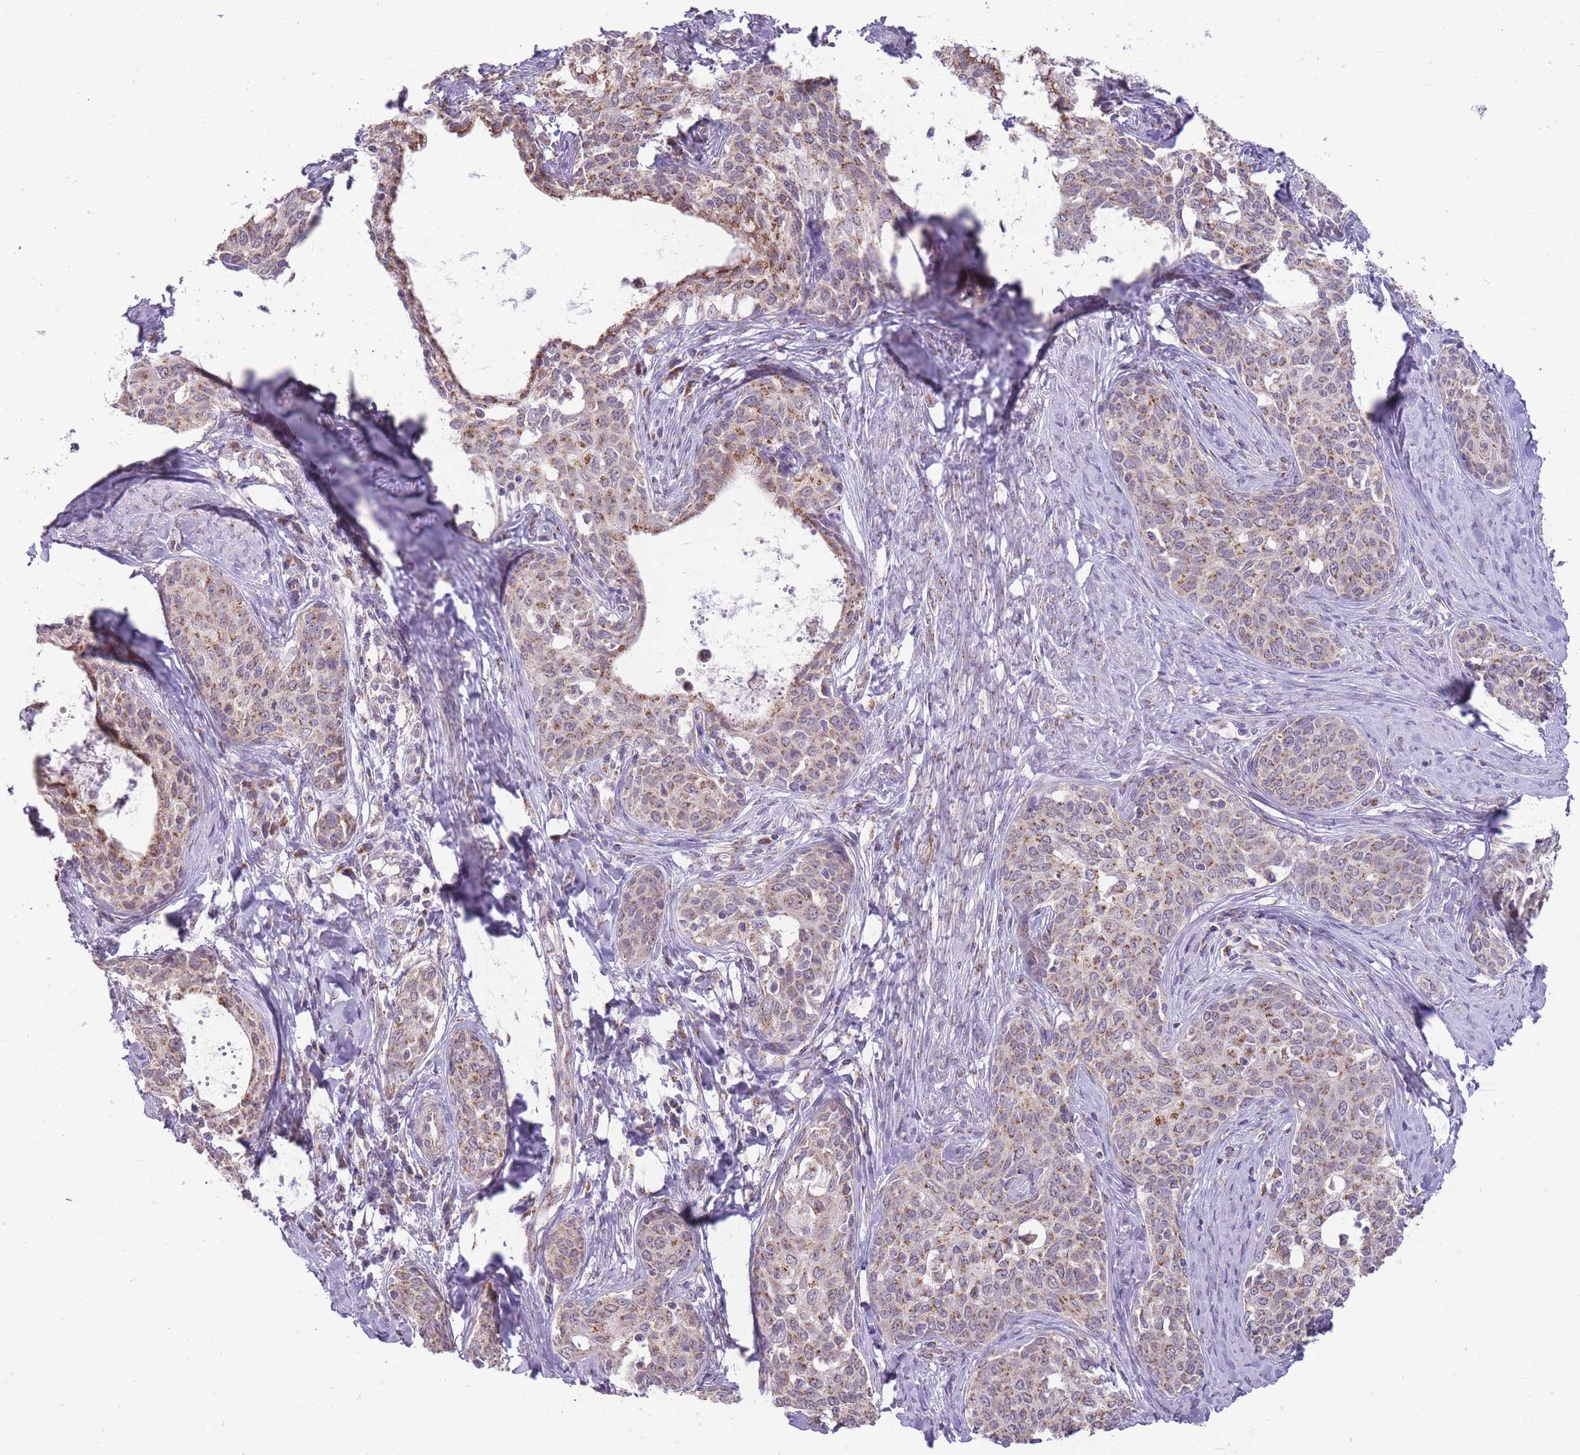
{"staining": {"intensity": "weak", "quantity": ">75%", "location": "cytoplasmic/membranous"}, "tissue": "cervical cancer", "cell_type": "Tumor cells", "image_type": "cancer", "snomed": [{"axis": "morphology", "description": "Squamous cell carcinoma, NOS"}, {"axis": "morphology", "description": "Adenocarcinoma, NOS"}, {"axis": "topography", "description": "Cervix"}], "caption": "The image exhibits a brown stain indicating the presence of a protein in the cytoplasmic/membranous of tumor cells in cervical squamous cell carcinoma.", "gene": "NELL1", "patient": {"sex": "female", "age": 52}}